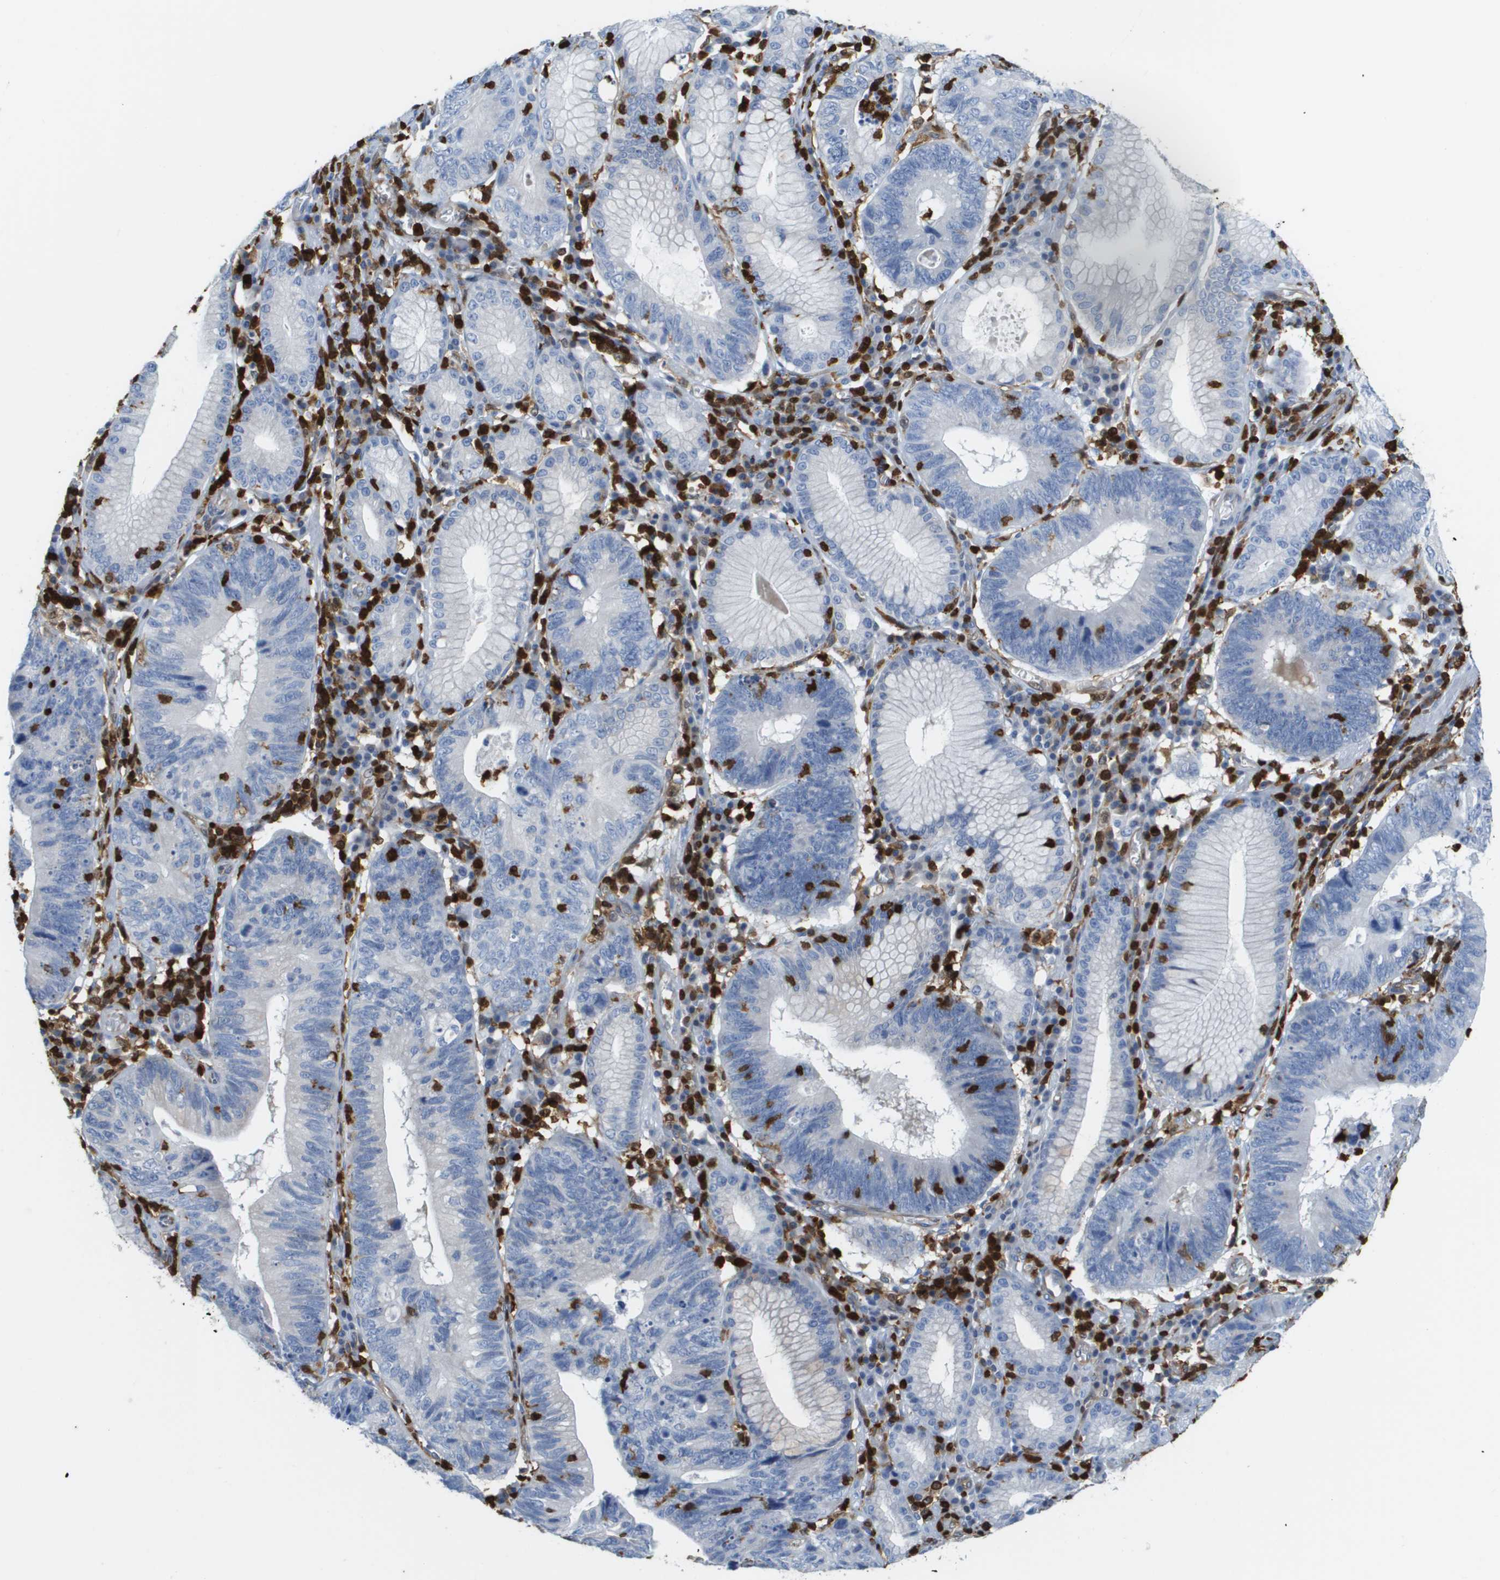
{"staining": {"intensity": "negative", "quantity": "none", "location": "none"}, "tissue": "stomach cancer", "cell_type": "Tumor cells", "image_type": "cancer", "snomed": [{"axis": "morphology", "description": "Adenocarcinoma, NOS"}, {"axis": "topography", "description": "Stomach"}], "caption": "Tumor cells are negative for brown protein staining in stomach adenocarcinoma. (Immunohistochemistry (ihc), brightfield microscopy, high magnification).", "gene": "DOCK5", "patient": {"sex": "male", "age": 59}}